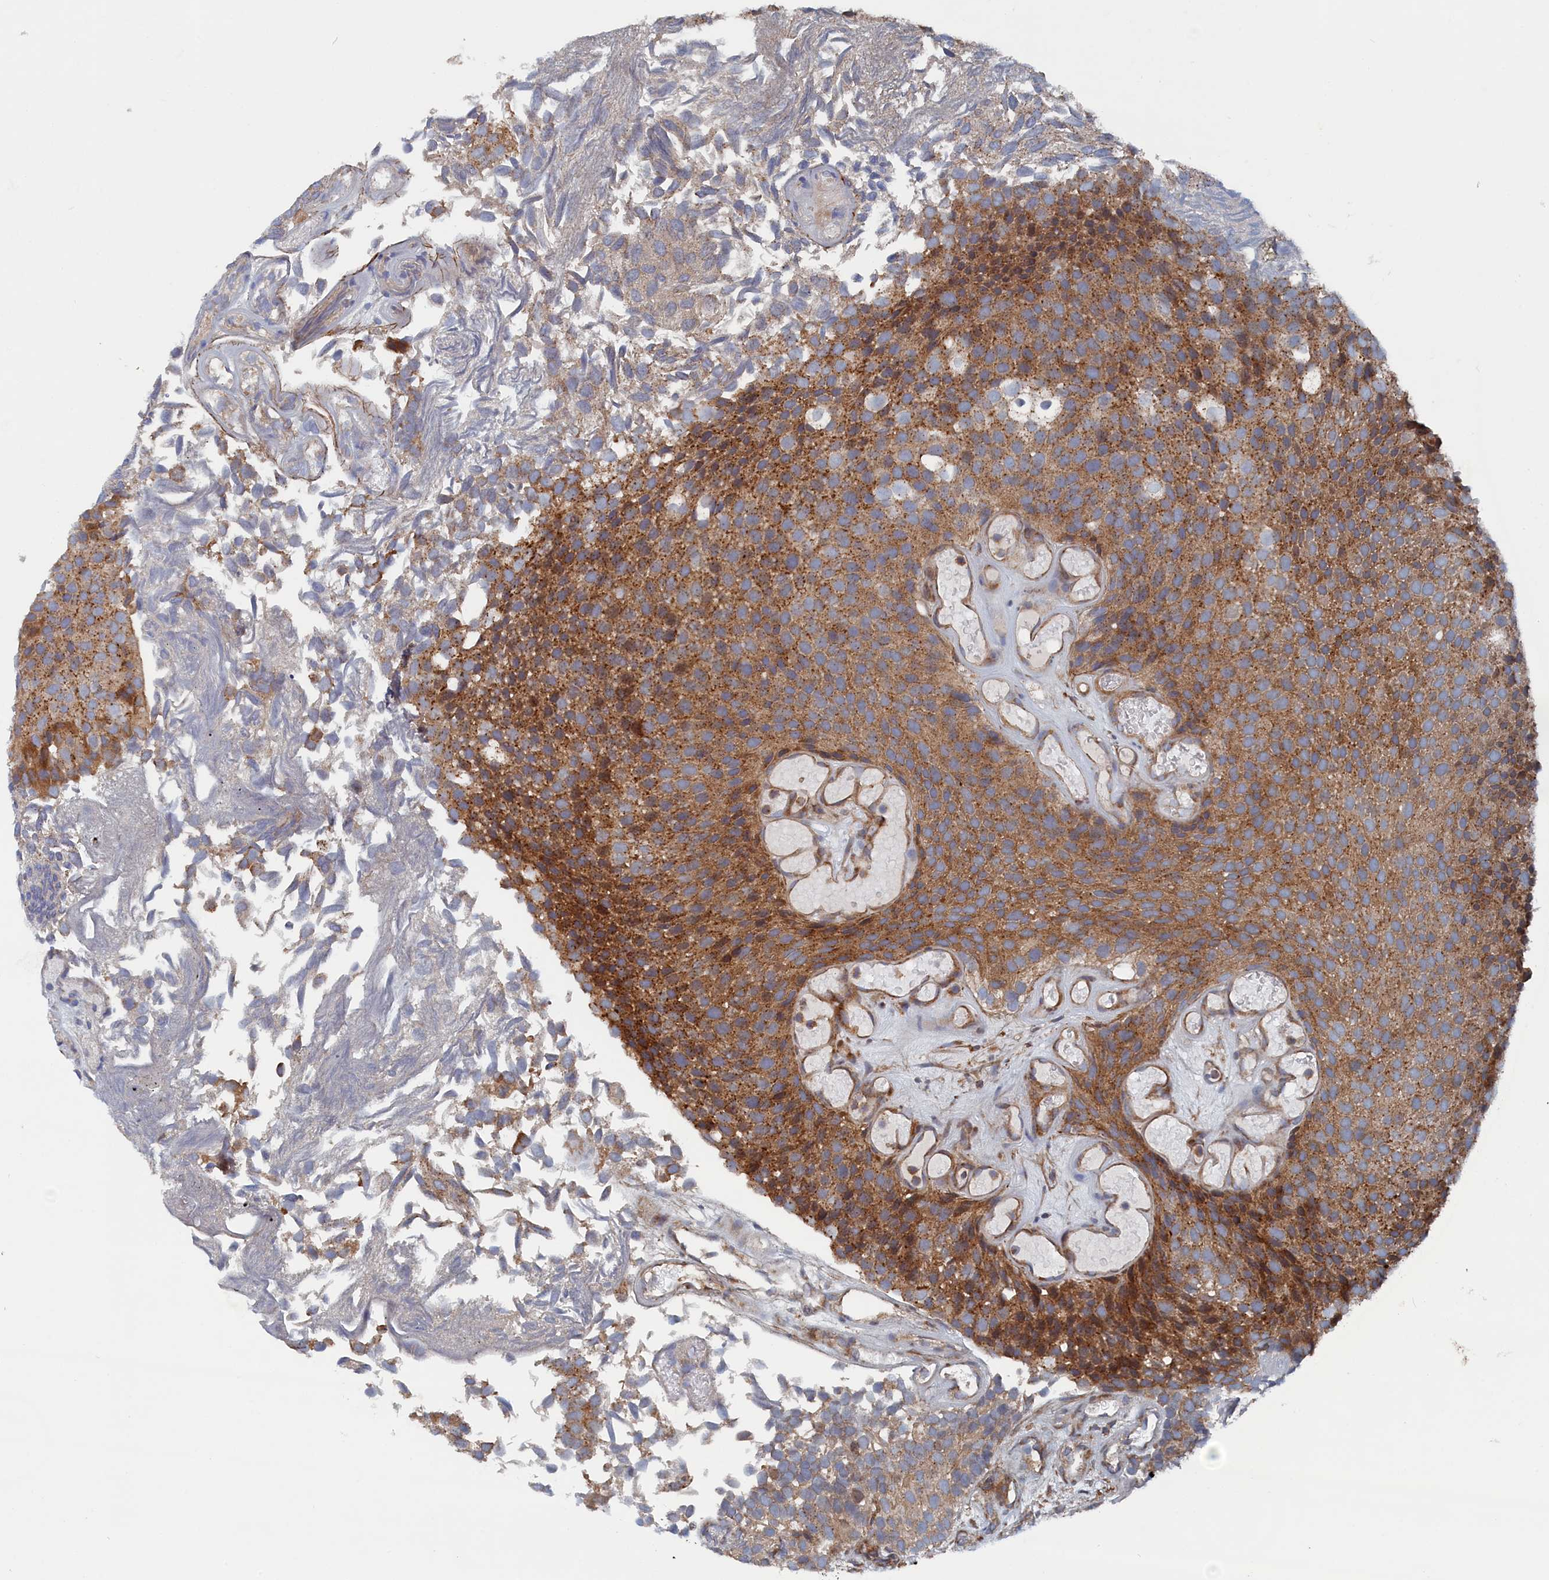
{"staining": {"intensity": "moderate", "quantity": ">75%", "location": "cytoplasmic/membranous"}, "tissue": "urothelial cancer", "cell_type": "Tumor cells", "image_type": "cancer", "snomed": [{"axis": "morphology", "description": "Urothelial carcinoma, Low grade"}, {"axis": "topography", "description": "Urinary bladder"}], "caption": "This micrograph displays immunohistochemistry (IHC) staining of low-grade urothelial carcinoma, with medium moderate cytoplasmic/membranous positivity in about >75% of tumor cells.", "gene": "TMEM196", "patient": {"sex": "male", "age": 89}}